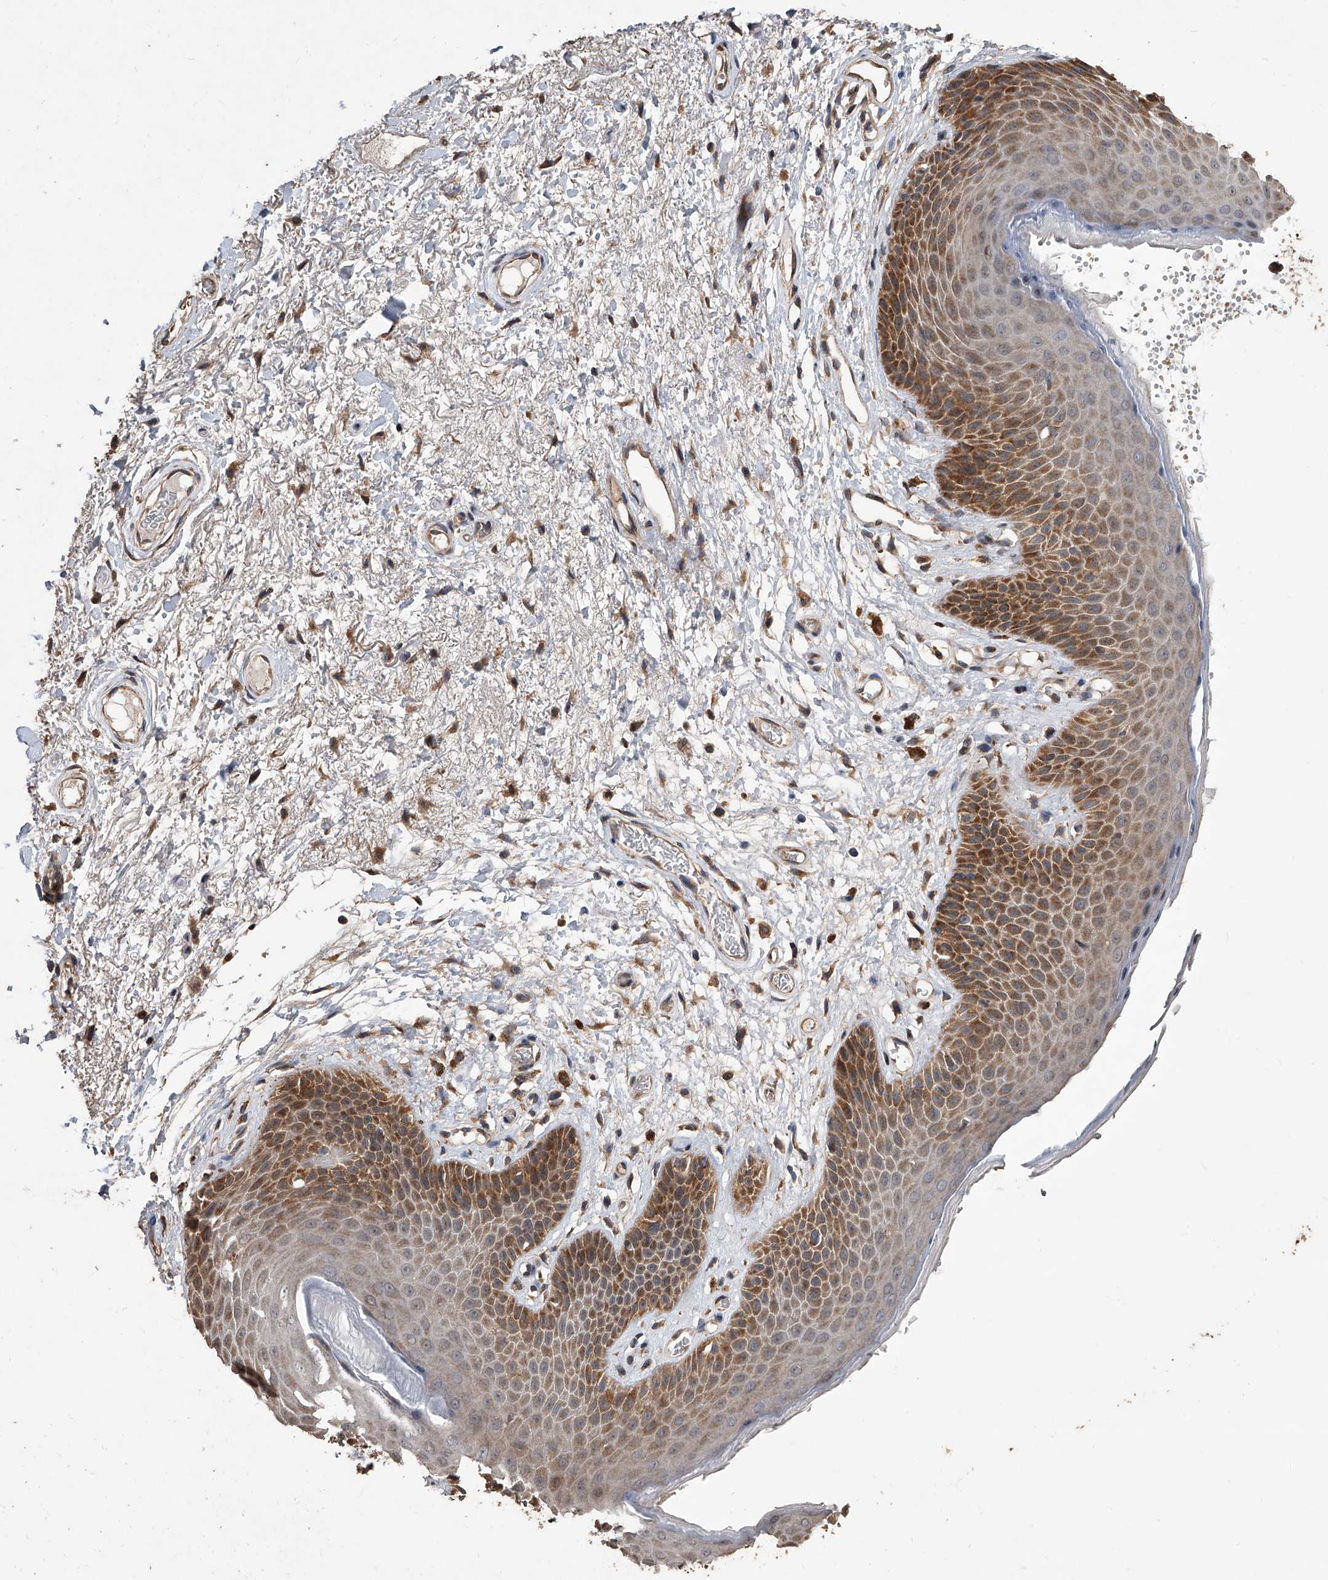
{"staining": {"intensity": "moderate", "quantity": ">75%", "location": "cytoplasmic/membranous"}, "tissue": "skin", "cell_type": "Epidermal cells", "image_type": "normal", "snomed": [{"axis": "morphology", "description": "Normal tissue, NOS"}, {"axis": "topography", "description": "Anal"}], "caption": "Skin stained with DAB (3,3'-diaminobenzidine) immunohistochemistry (IHC) exhibits medium levels of moderate cytoplasmic/membranous staining in approximately >75% of epidermal cells.", "gene": "LTV1", "patient": {"sex": "male", "age": 74}}